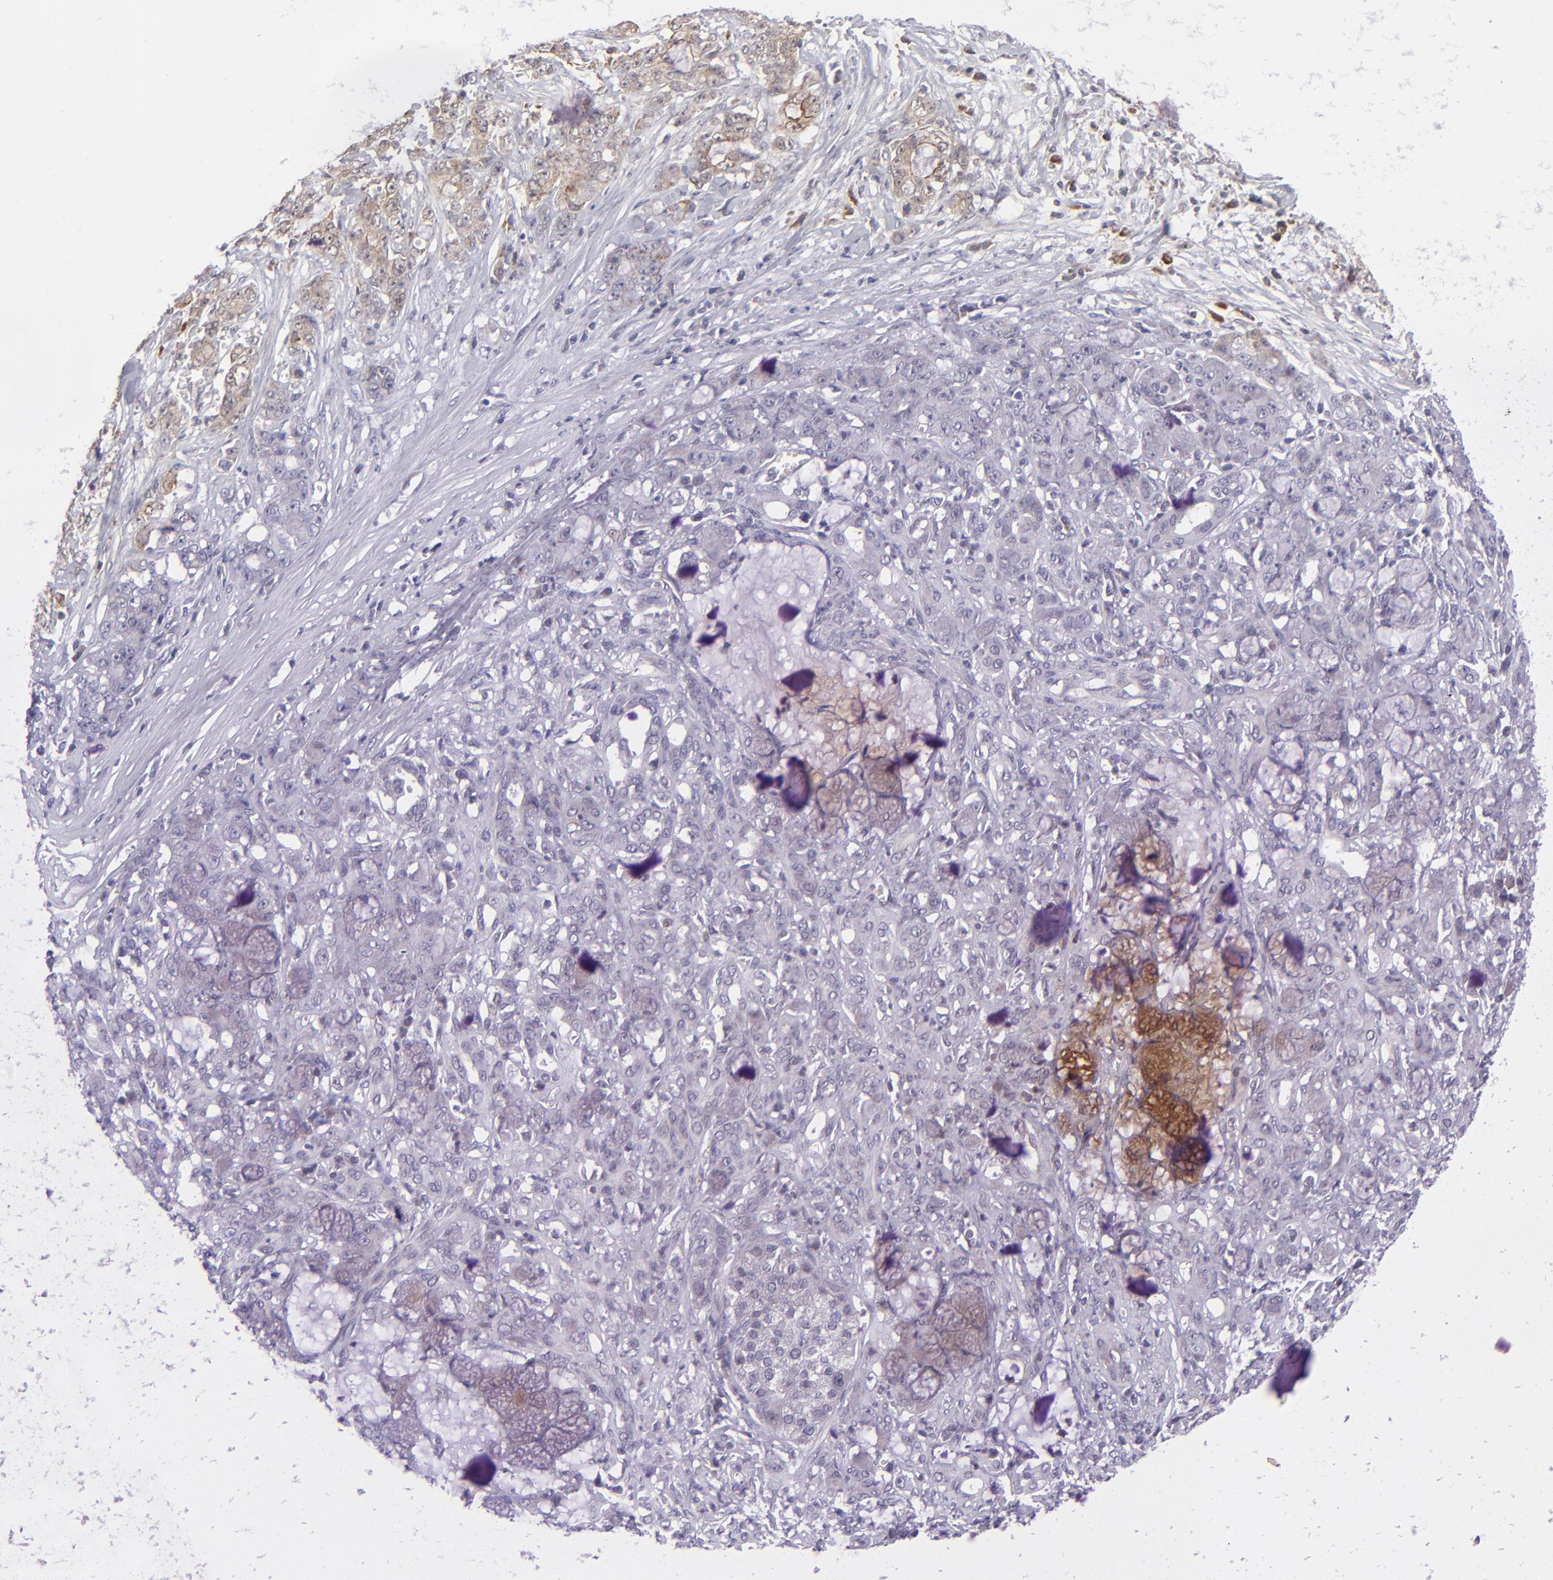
{"staining": {"intensity": "weak", "quantity": "25%-75%", "location": "cytoplasmic/membranous"}, "tissue": "pancreatic cancer", "cell_type": "Tumor cells", "image_type": "cancer", "snomed": [{"axis": "morphology", "description": "Adenocarcinoma, NOS"}, {"axis": "topography", "description": "Pancreas"}], "caption": "This photomicrograph displays immunohistochemistry (IHC) staining of human pancreatic cancer, with low weak cytoplasmic/membranous staining in approximately 25%-75% of tumor cells.", "gene": "GLCCI1", "patient": {"sex": "female", "age": 73}}